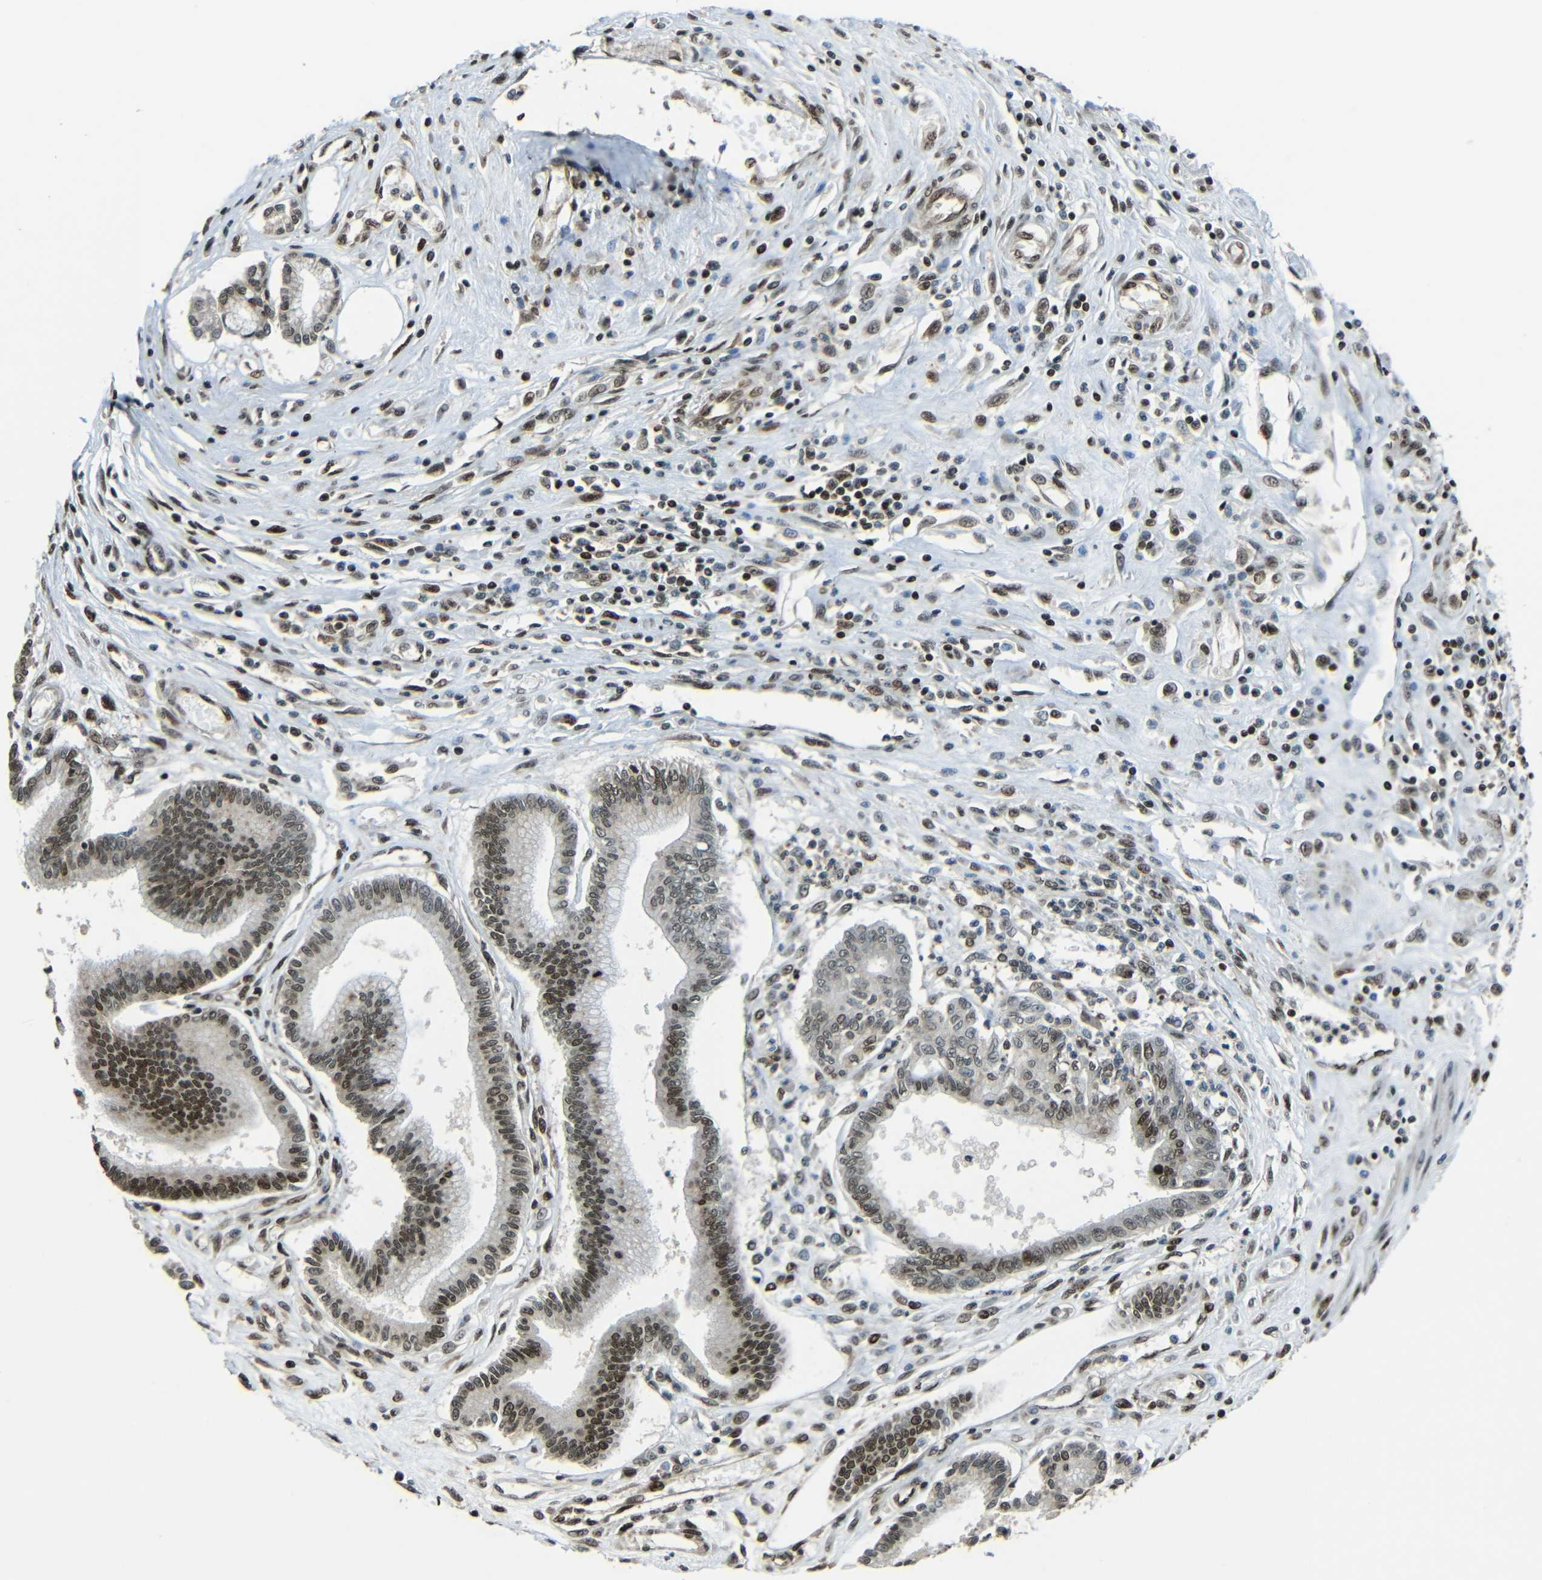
{"staining": {"intensity": "moderate", "quantity": ">75%", "location": "nuclear"}, "tissue": "pancreatic cancer", "cell_type": "Tumor cells", "image_type": "cancer", "snomed": [{"axis": "morphology", "description": "Adenocarcinoma, NOS"}, {"axis": "topography", "description": "Pancreas"}], "caption": "Protein staining of pancreatic cancer tissue displays moderate nuclear staining in about >75% of tumor cells.", "gene": "PSIP1", "patient": {"sex": "male", "age": 56}}